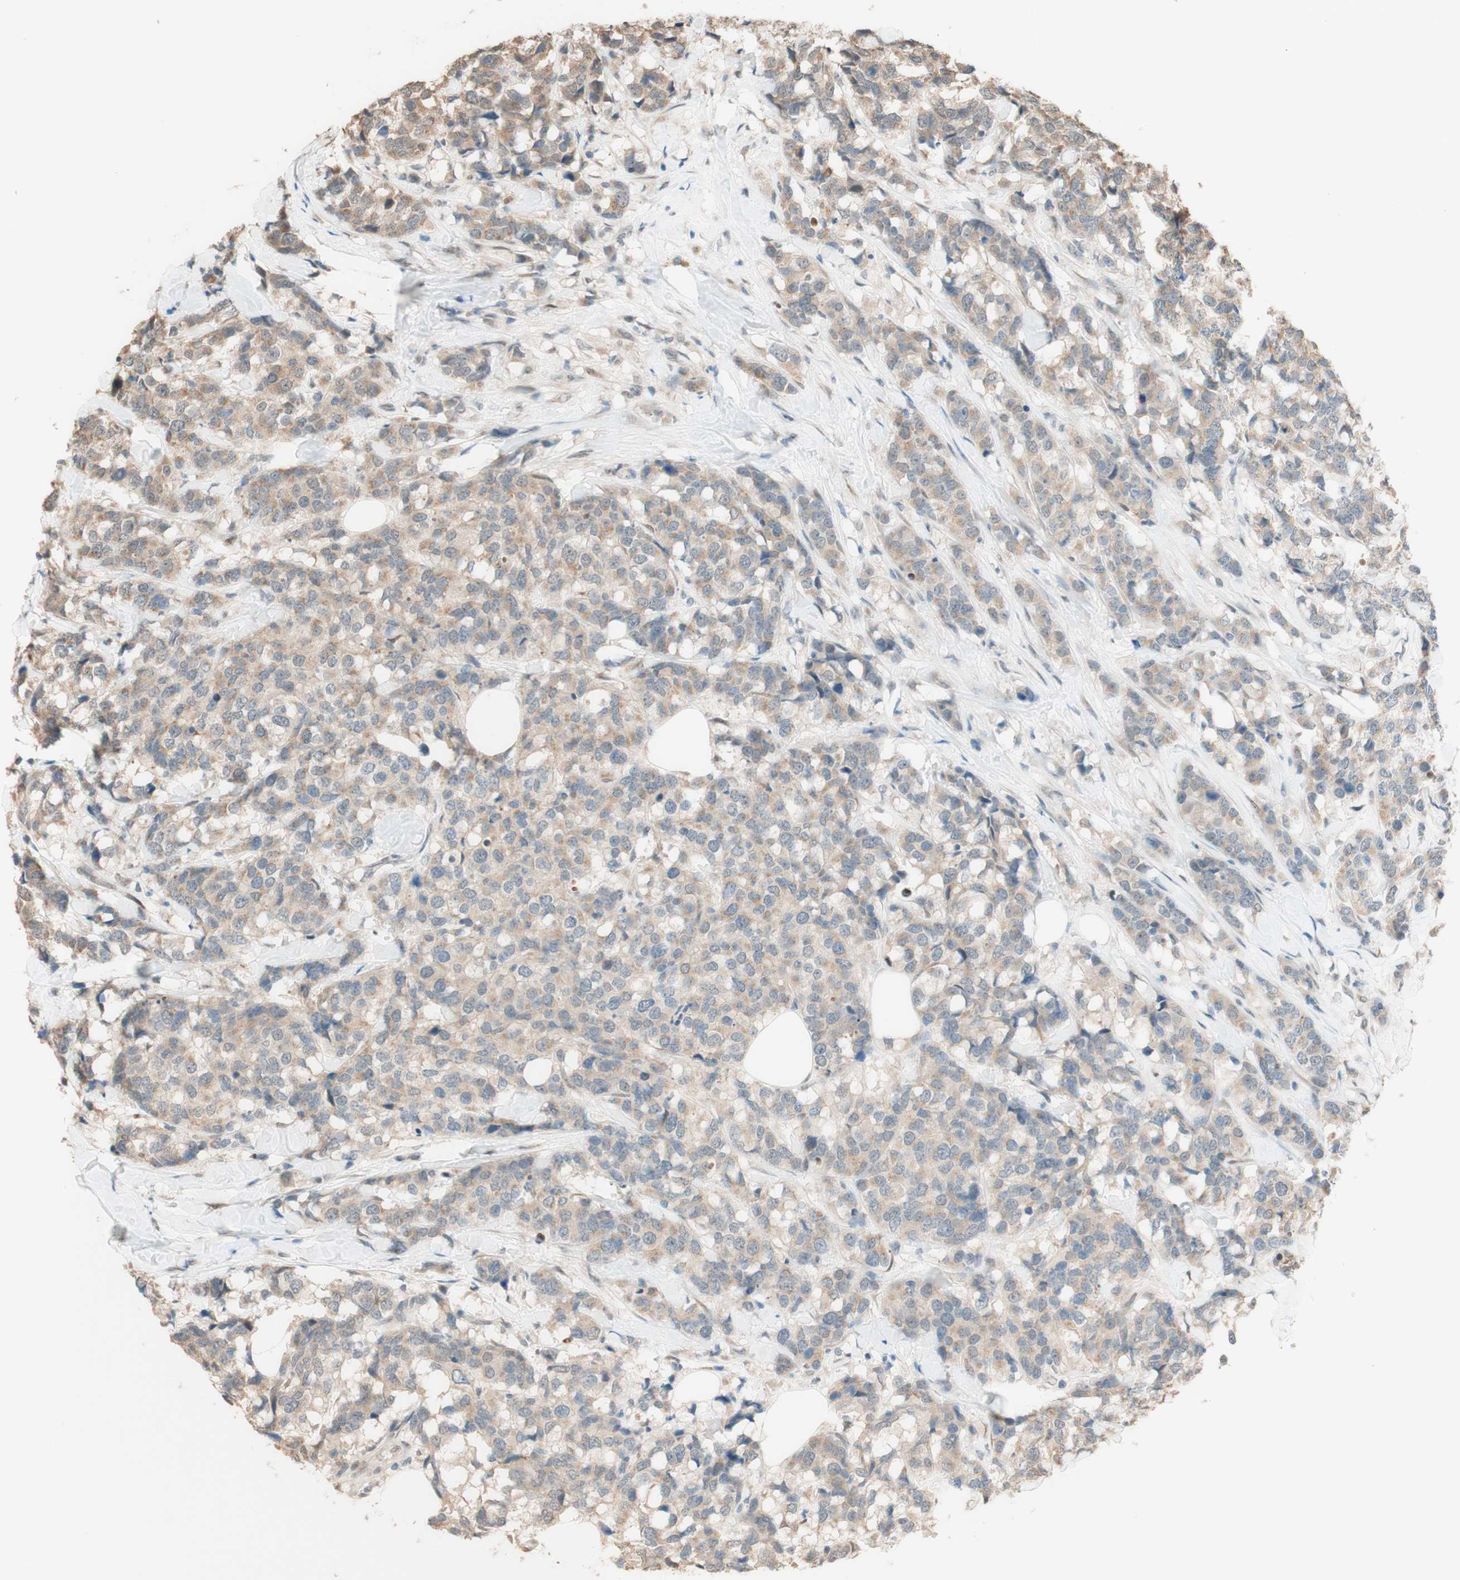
{"staining": {"intensity": "weak", "quantity": ">75%", "location": "cytoplasmic/membranous"}, "tissue": "breast cancer", "cell_type": "Tumor cells", "image_type": "cancer", "snomed": [{"axis": "morphology", "description": "Lobular carcinoma"}, {"axis": "topography", "description": "Breast"}], "caption": "This photomicrograph displays IHC staining of human breast cancer, with low weak cytoplasmic/membranous staining in approximately >75% of tumor cells.", "gene": "CCNC", "patient": {"sex": "female", "age": 59}}